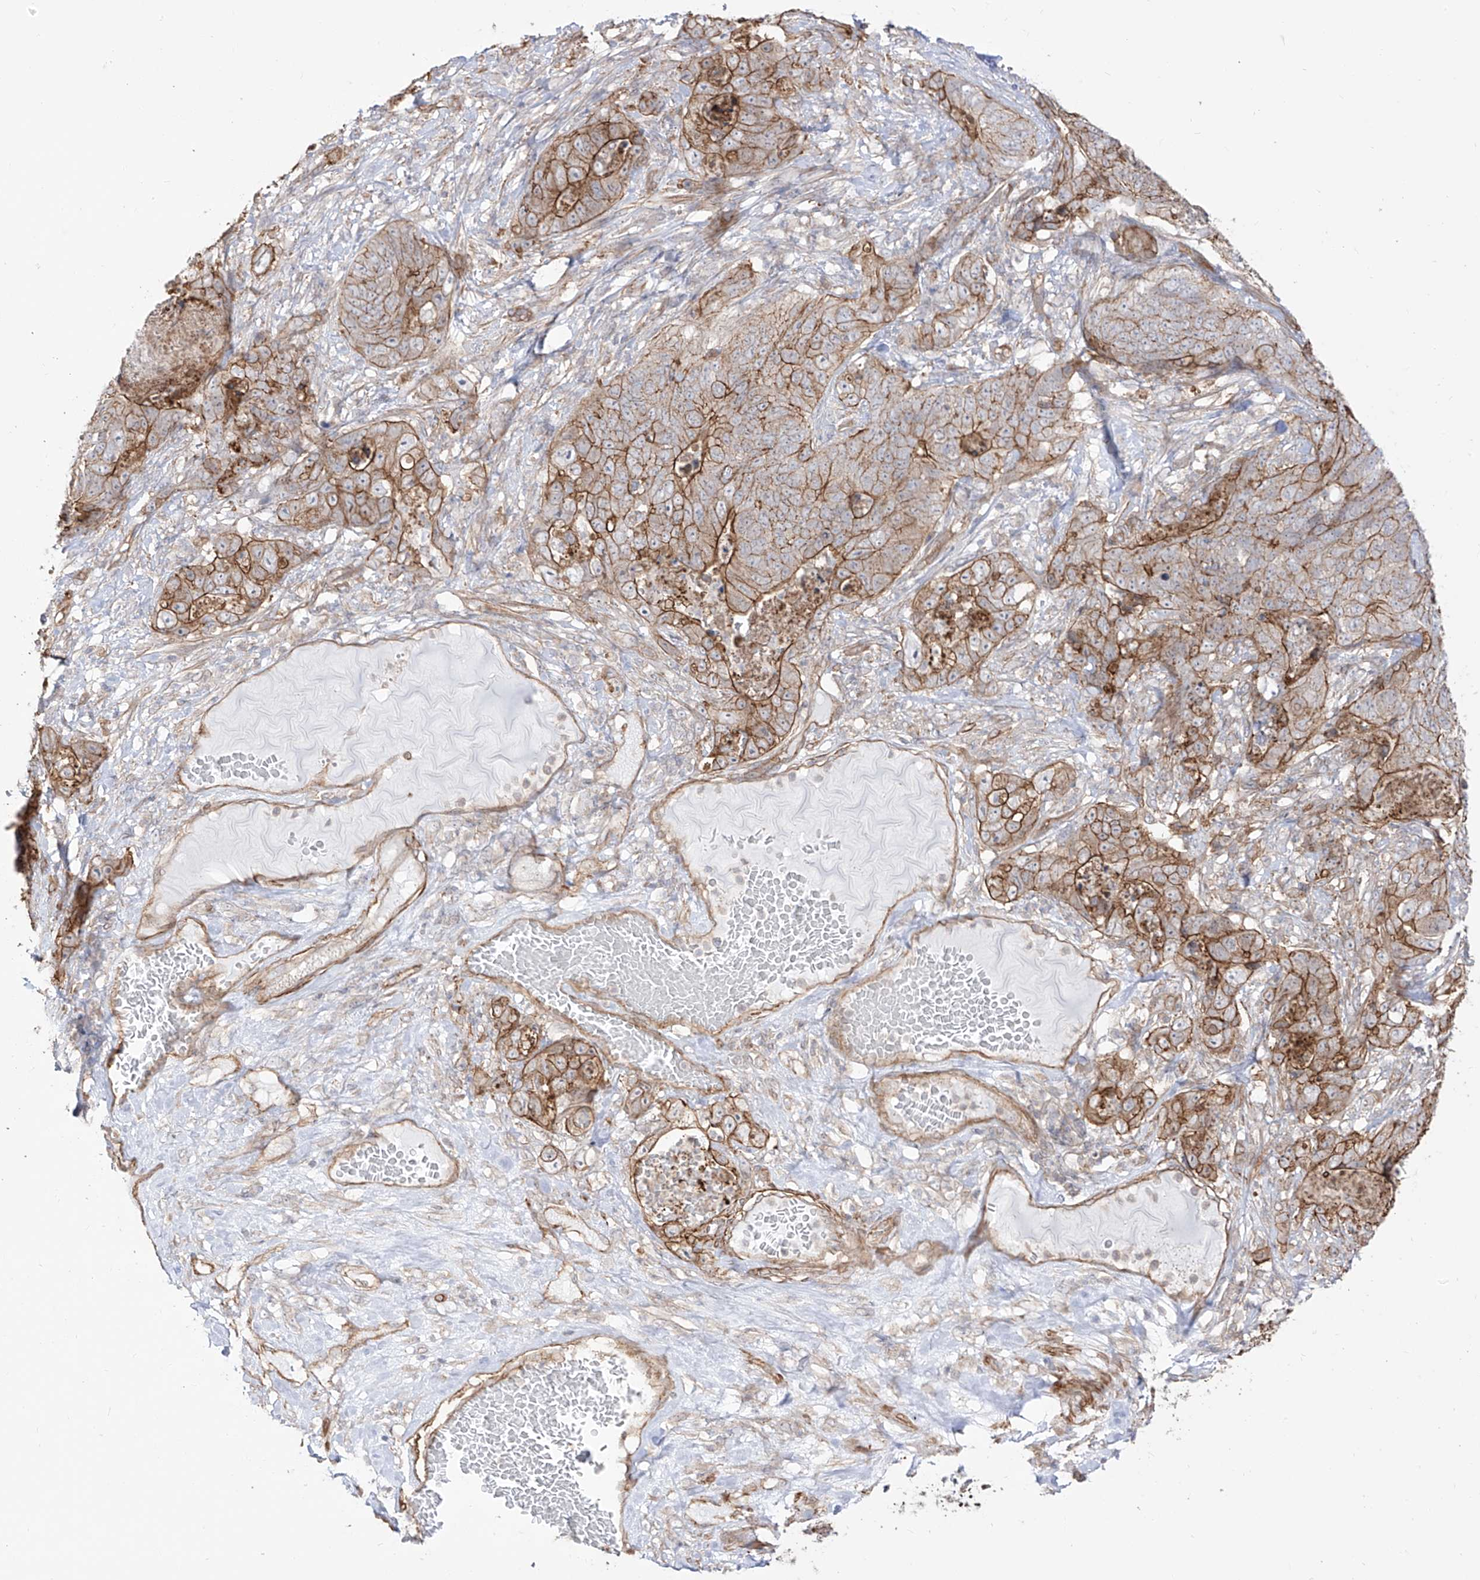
{"staining": {"intensity": "moderate", "quantity": "25%-75%", "location": "cytoplasmic/membranous"}, "tissue": "stomach cancer", "cell_type": "Tumor cells", "image_type": "cancer", "snomed": [{"axis": "morphology", "description": "Normal tissue, NOS"}, {"axis": "morphology", "description": "Adenocarcinoma, NOS"}, {"axis": "topography", "description": "Stomach"}], "caption": "Human adenocarcinoma (stomach) stained with a protein marker displays moderate staining in tumor cells.", "gene": "ZNF180", "patient": {"sex": "female", "age": 89}}